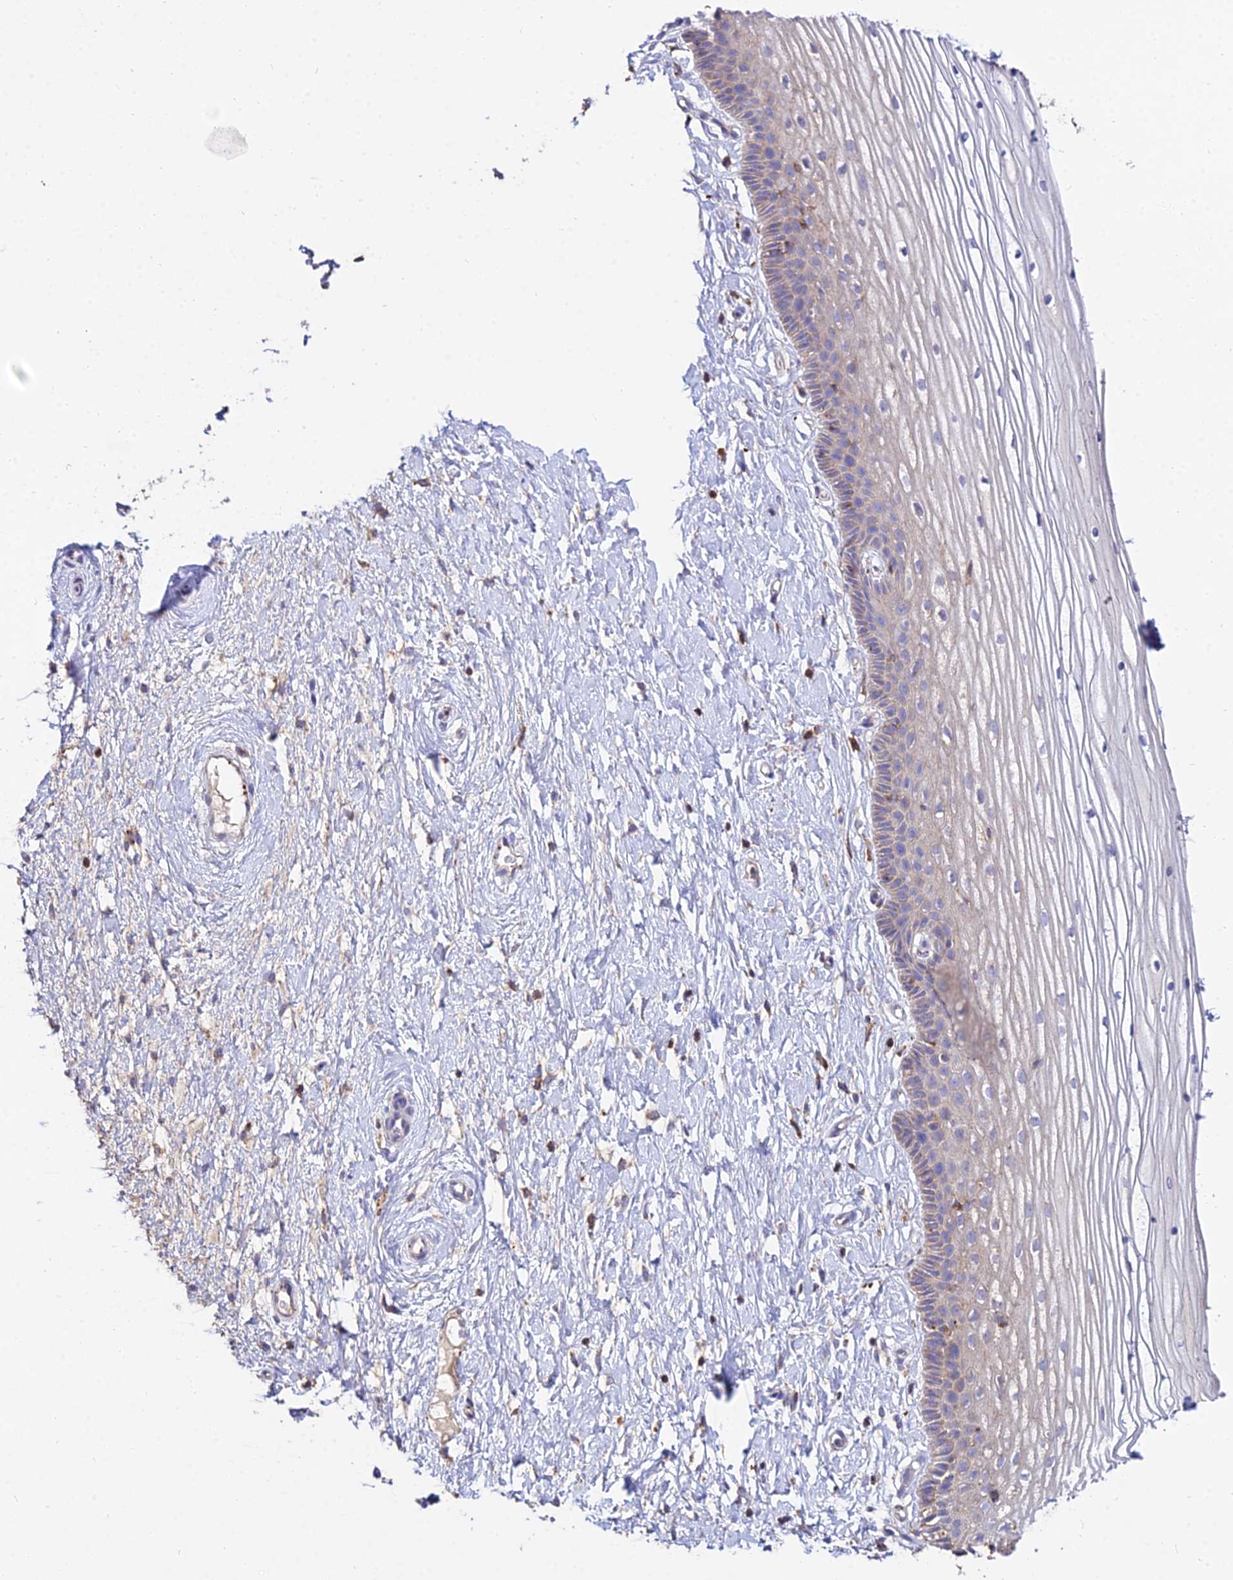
{"staining": {"intensity": "weak", "quantity": ">75%", "location": "cytoplasmic/membranous"}, "tissue": "vagina", "cell_type": "Squamous epithelial cells", "image_type": "normal", "snomed": [{"axis": "morphology", "description": "Normal tissue, NOS"}, {"axis": "topography", "description": "Vagina"}, {"axis": "topography", "description": "Cervix"}], "caption": "Squamous epithelial cells show weak cytoplasmic/membranous expression in about >75% of cells in benign vagina. Nuclei are stained in blue.", "gene": "PNLIPRP3", "patient": {"sex": "female", "age": 40}}